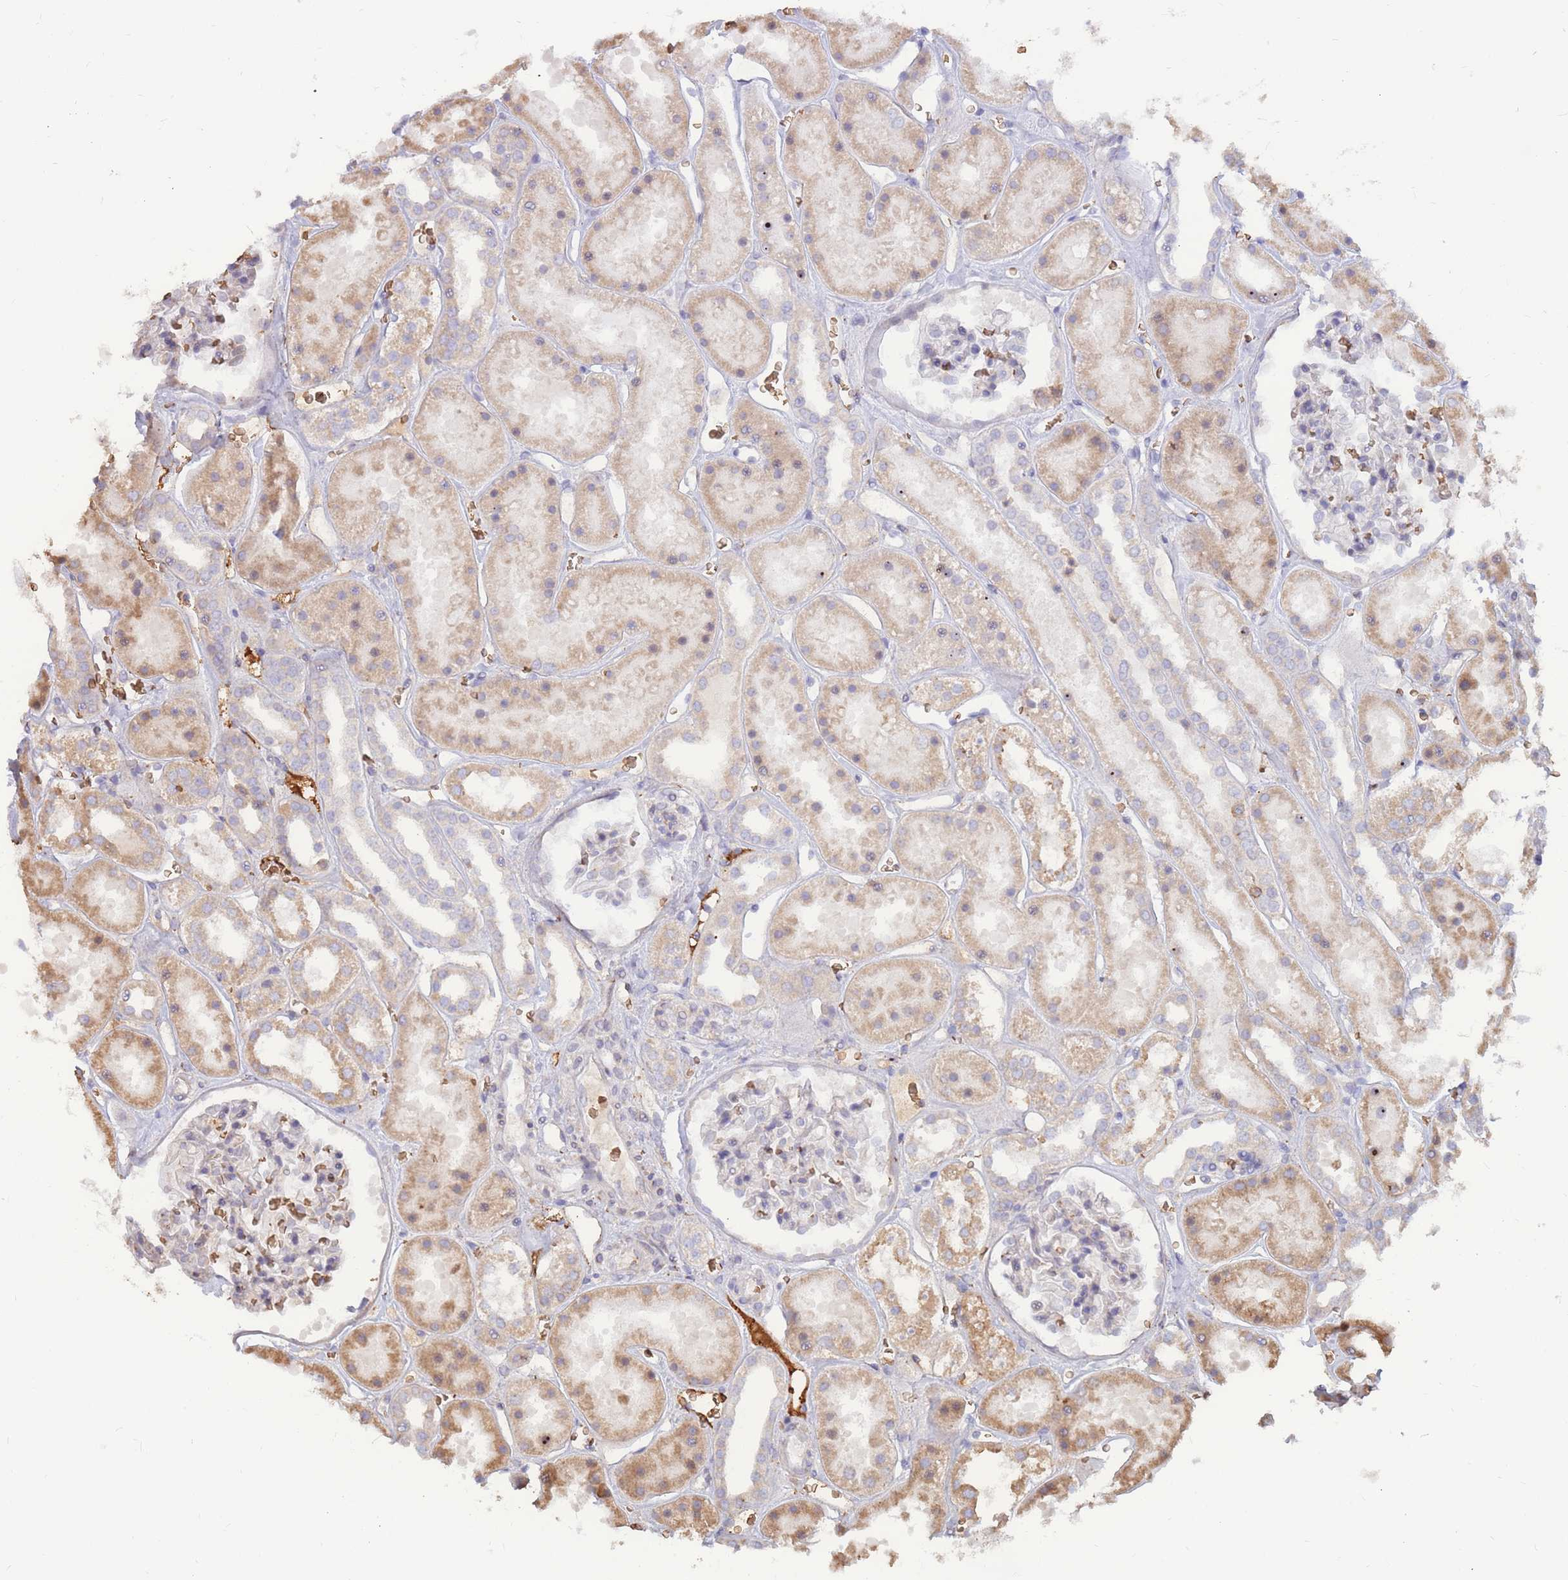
{"staining": {"intensity": "negative", "quantity": "none", "location": "none"}, "tissue": "kidney", "cell_type": "Cells in glomeruli", "image_type": "normal", "snomed": [{"axis": "morphology", "description": "Normal tissue, NOS"}, {"axis": "topography", "description": "Kidney"}], "caption": "An image of human kidney is negative for staining in cells in glomeruli. Nuclei are stained in blue.", "gene": "ATP10D", "patient": {"sex": "female", "age": 41}}